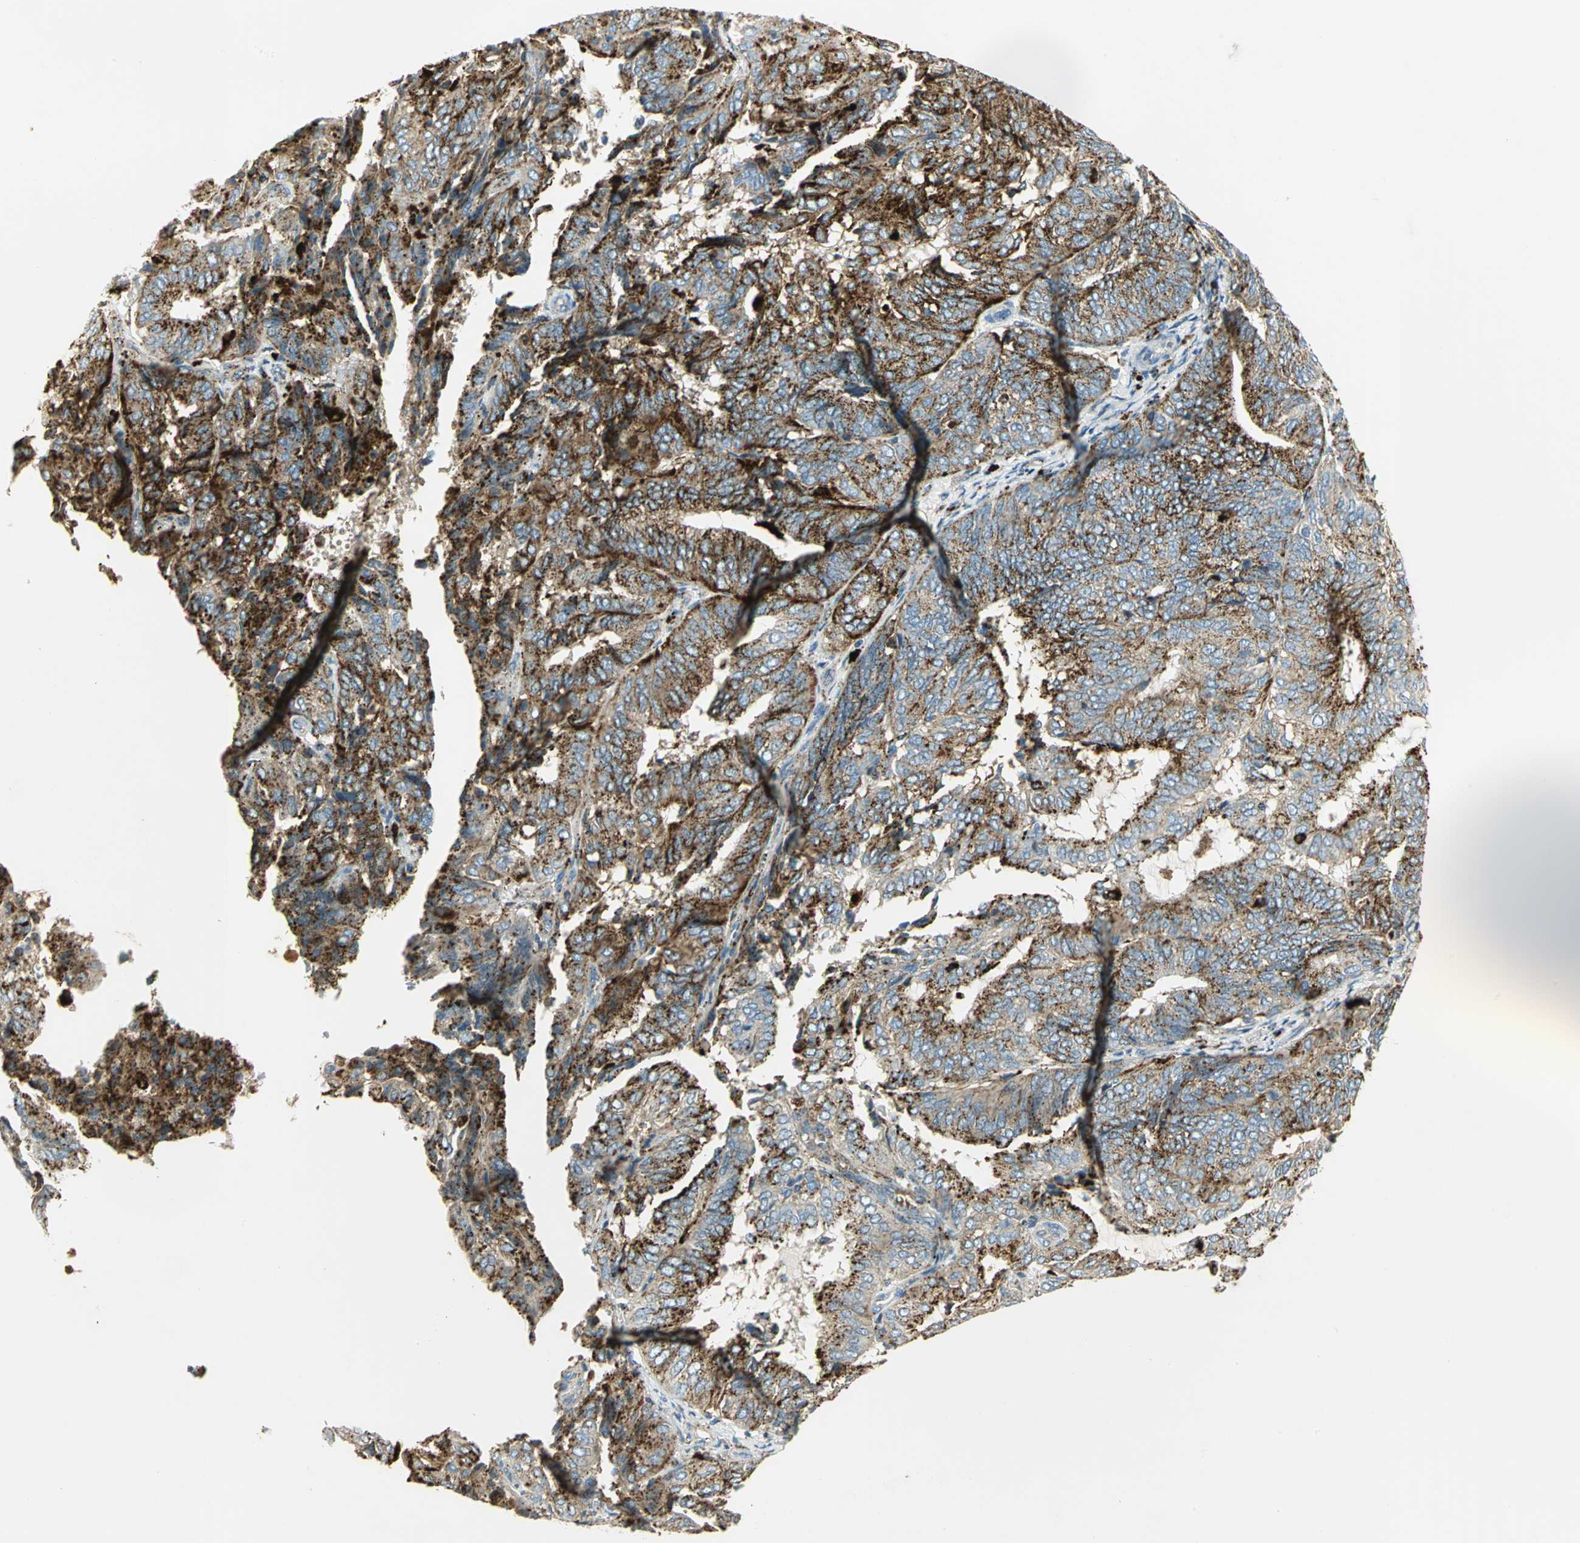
{"staining": {"intensity": "strong", "quantity": ">75%", "location": "cytoplasmic/membranous"}, "tissue": "endometrial cancer", "cell_type": "Tumor cells", "image_type": "cancer", "snomed": [{"axis": "morphology", "description": "Adenocarcinoma, NOS"}, {"axis": "topography", "description": "Uterus"}], "caption": "A brown stain labels strong cytoplasmic/membranous expression of a protein in human adenocarcinoma (endometrial) tumor cells.", "gene": "ARSA", "patient": {"sex": "female", "age": 60}}